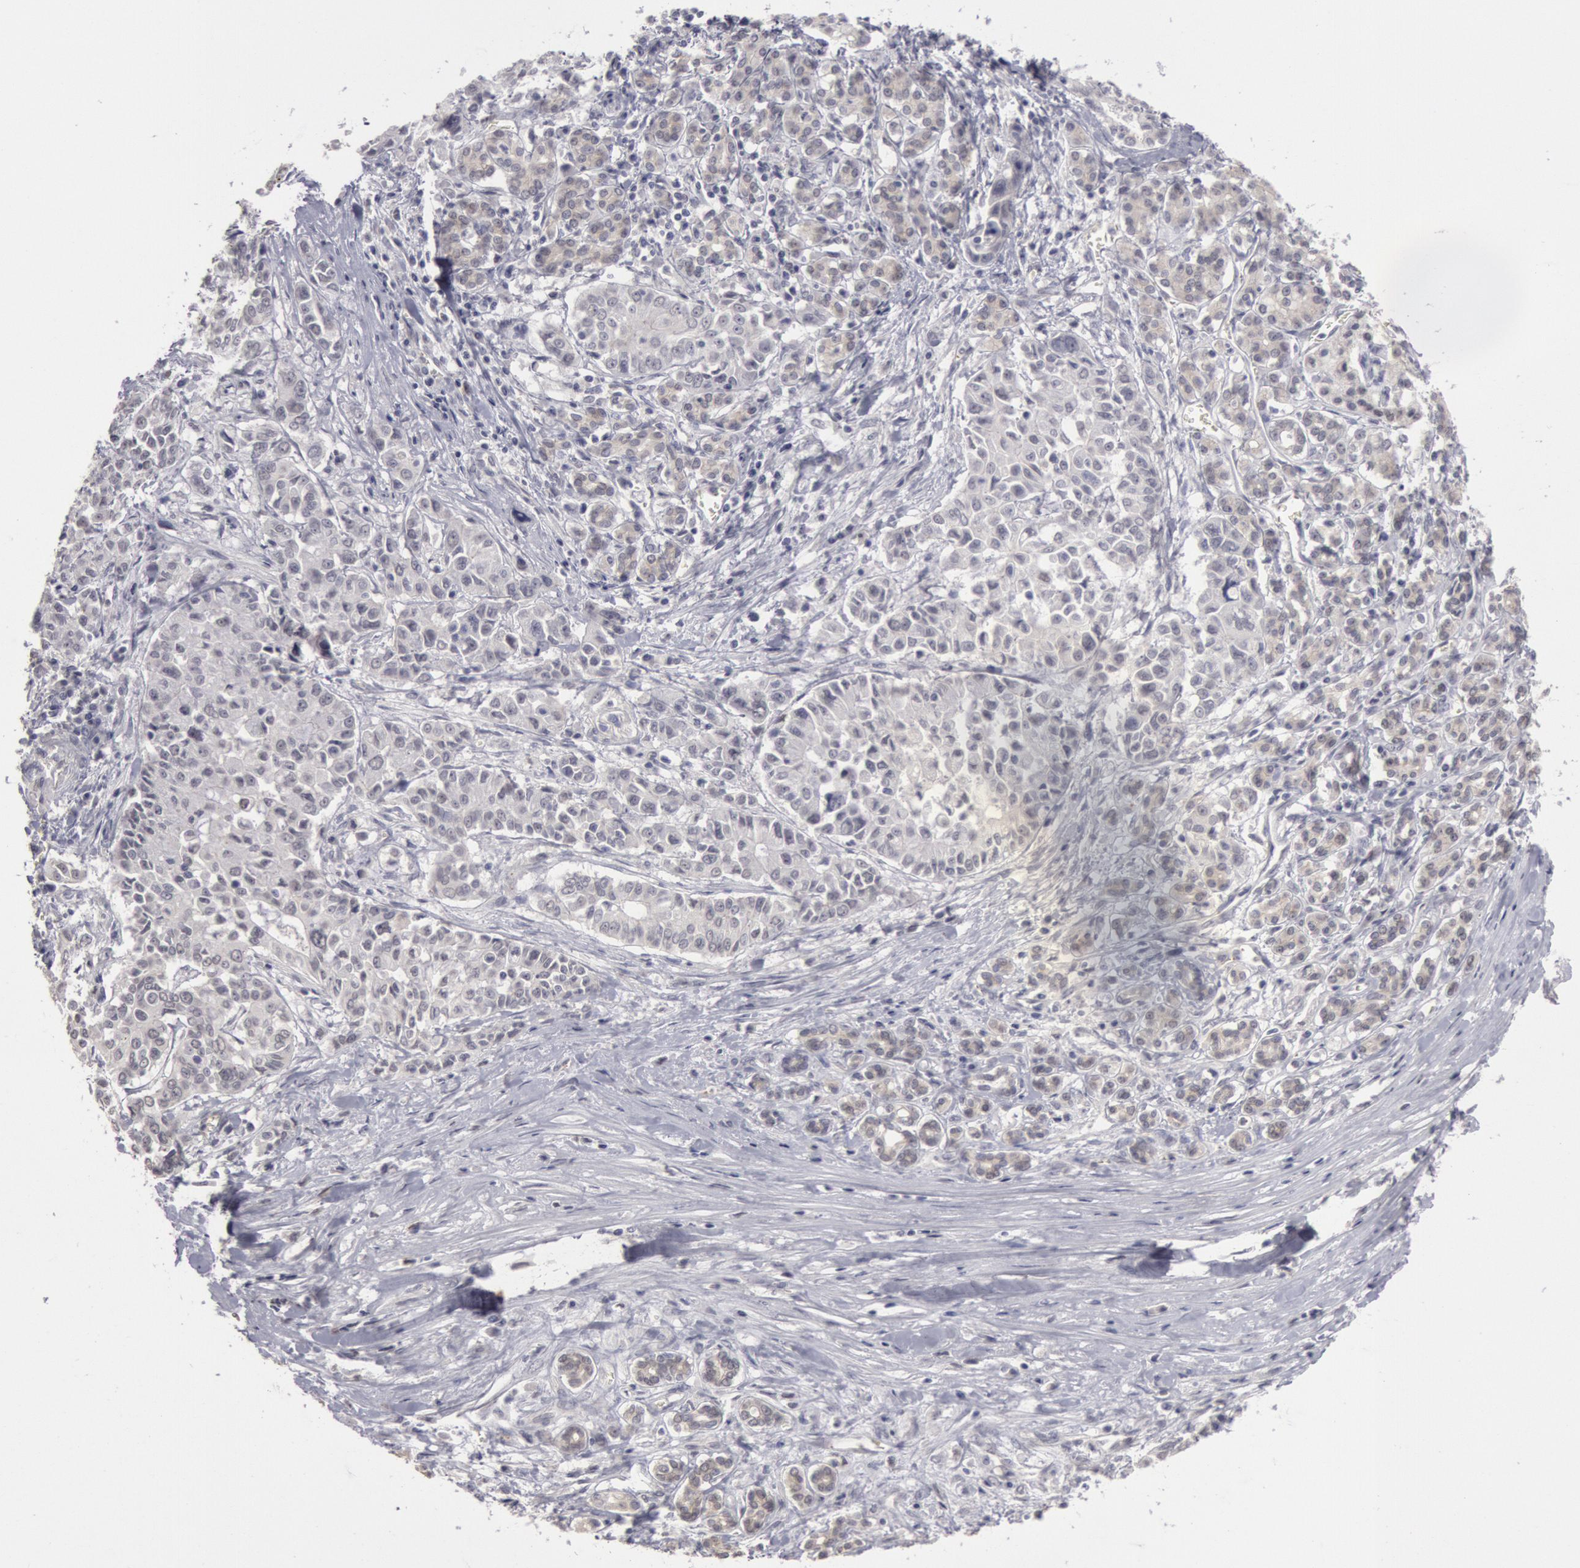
{"staining": {"intensity": "negative", "quantity": "none", "location": "none"}, "tissue": "pancreatic cancer", "cell_type": "Tumor cells", "image_type": "cancer", "snomed": [{"axis": "morphology", "description": "Adenocarcinoma, NOS"}, {"axis": "topography", "description": "Pancreas"}], "caption": "The immunohistochemistry (IHC) photomicrograph has no significant staining in tumor cells of pancreatic cancer (adenocarcinoma) tissue.", "gene": "RIMBP3C", "patient": {"sex": "female", "age": 52}}